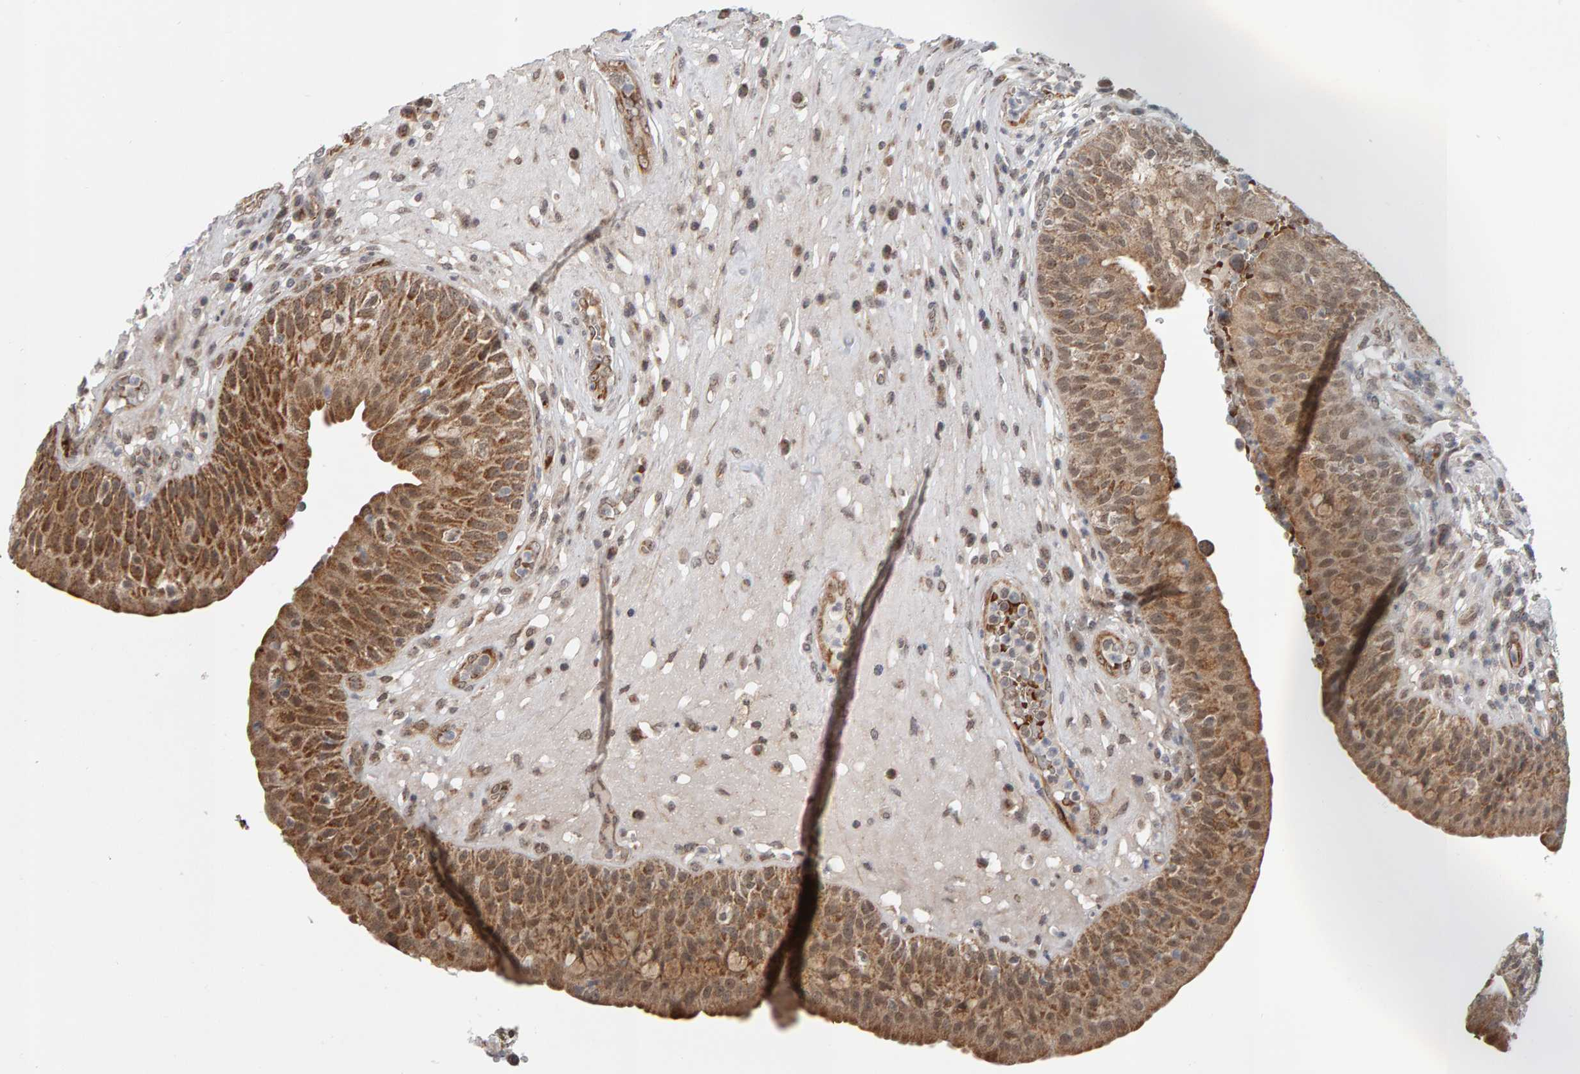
{"staining": {"intensity": "moderate", "quantity": ">75%", "location": "cytoplasmic/membranous,nuclear"}, "tissue": "urinary bladder", "cell_type": "Urothelial cells", "image_type": "normal", "snomed": [{"axis": "morphology", "description": "Normal tissue, NOS"}, {"axis": "topography", "description": "Urinary bladder"}], "caption": "This photomicrograph shows benign urinary bladder stained with immunohistochemistry (IHC) to label a protein in brown. The cytoplasmic/membranous,nuclear of urothelial cells show moderate positivity for the protein. Nuclei are counter-stained blue.", "gene": "DAP3", "patient": {"sex": "female", "age": 62}}